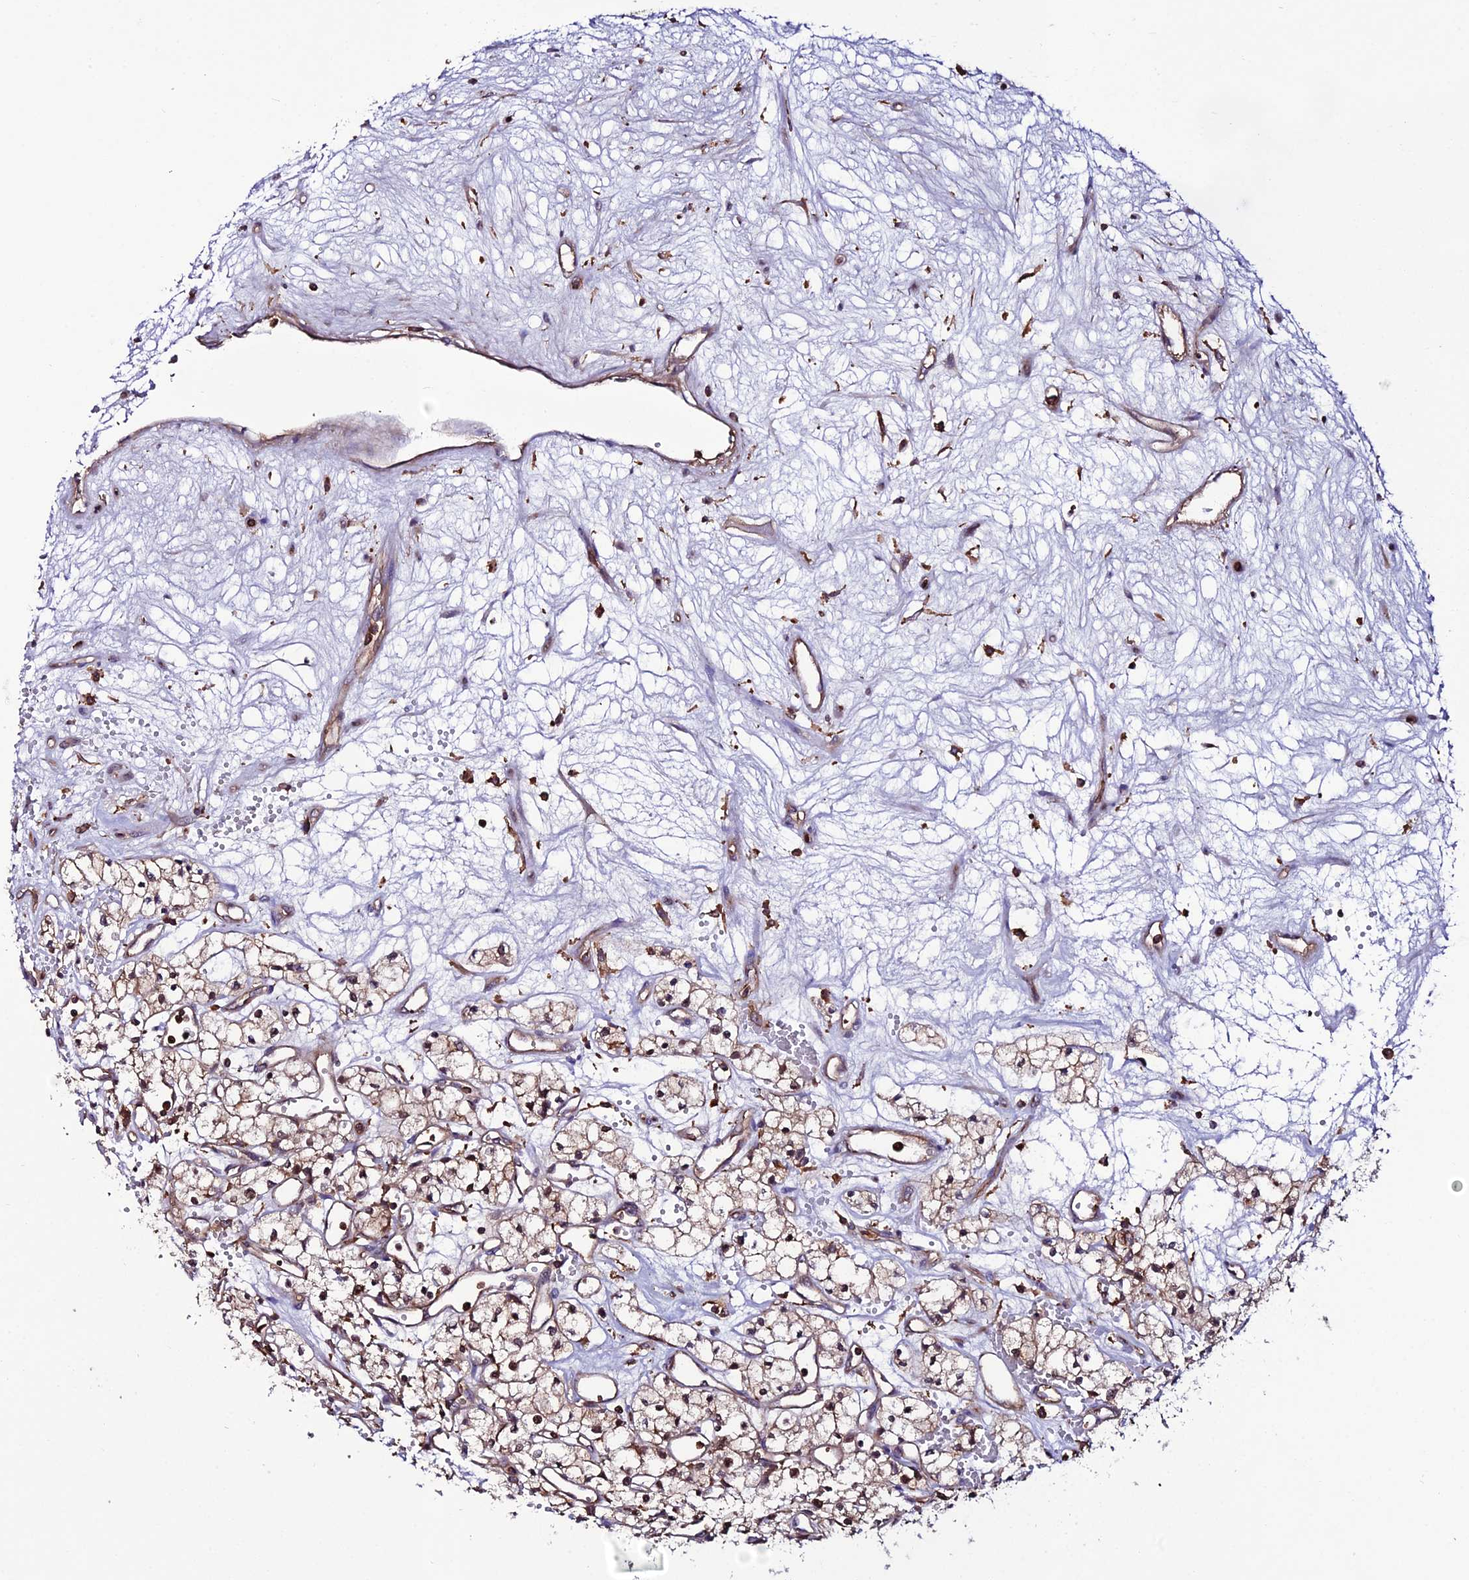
{"staining": {"intensity": "moderate", "quantity": "25%-75%", "location": "nuclear"}, "tissue": "renal cancer", "cell_type": "Tumor cells", "image_type": "cancer", "snomed": [{"axis": "morphology", "description": "Adenocarcinoma, NOS"}, {"axis": "topography", "description": "Kidney"}], "caption": "Renal adenocarcinoma stained with DAB (3,3'-diaminobenzidine) IHC shows medium levels of moderate nuclear expression in about 25%-75% of tumor cells.", "gene": "USP17L15", "patient": {"sex": "male", "age": 59}}